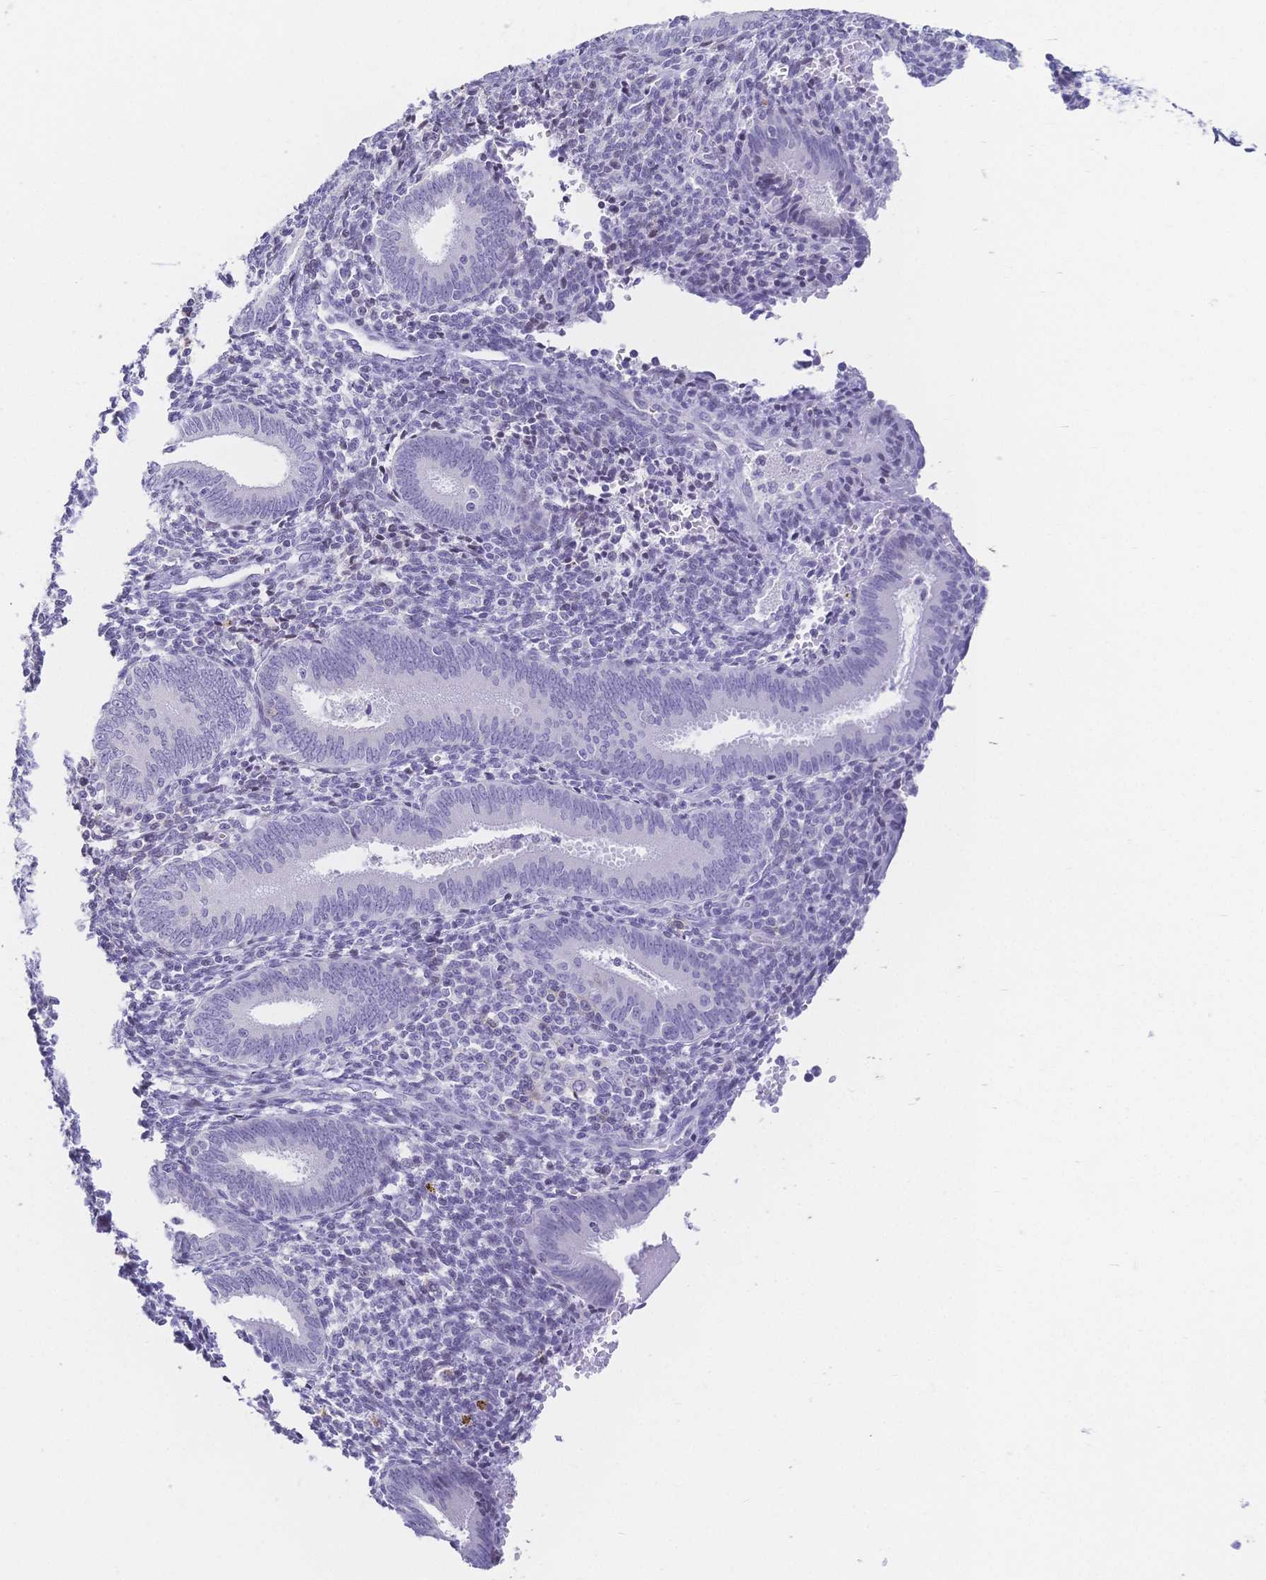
{"staining": {"intensity": "negative", "quantity": "none", "location": "none"}, "tissue": "endometrium", "cell_type": "Cells in endometrial stroma", "image_type": "normal", "snomed": [{"axis": "morphology", "description": "Normal tissue, NOS"}, {"axis": "topography", "description": "Endometrium"}], "caption": "The histopathology image reveals no significant positivity in cells in endometrial stroma of endometrium. (Stains: DAB (3,3'-diaminobenzidine) IHC with hematoxylin counter stain, Microscopy: brightfield microscopy at high magnification).", "gene": "CR2", "patient": {"sex": "female", "age": 41}}